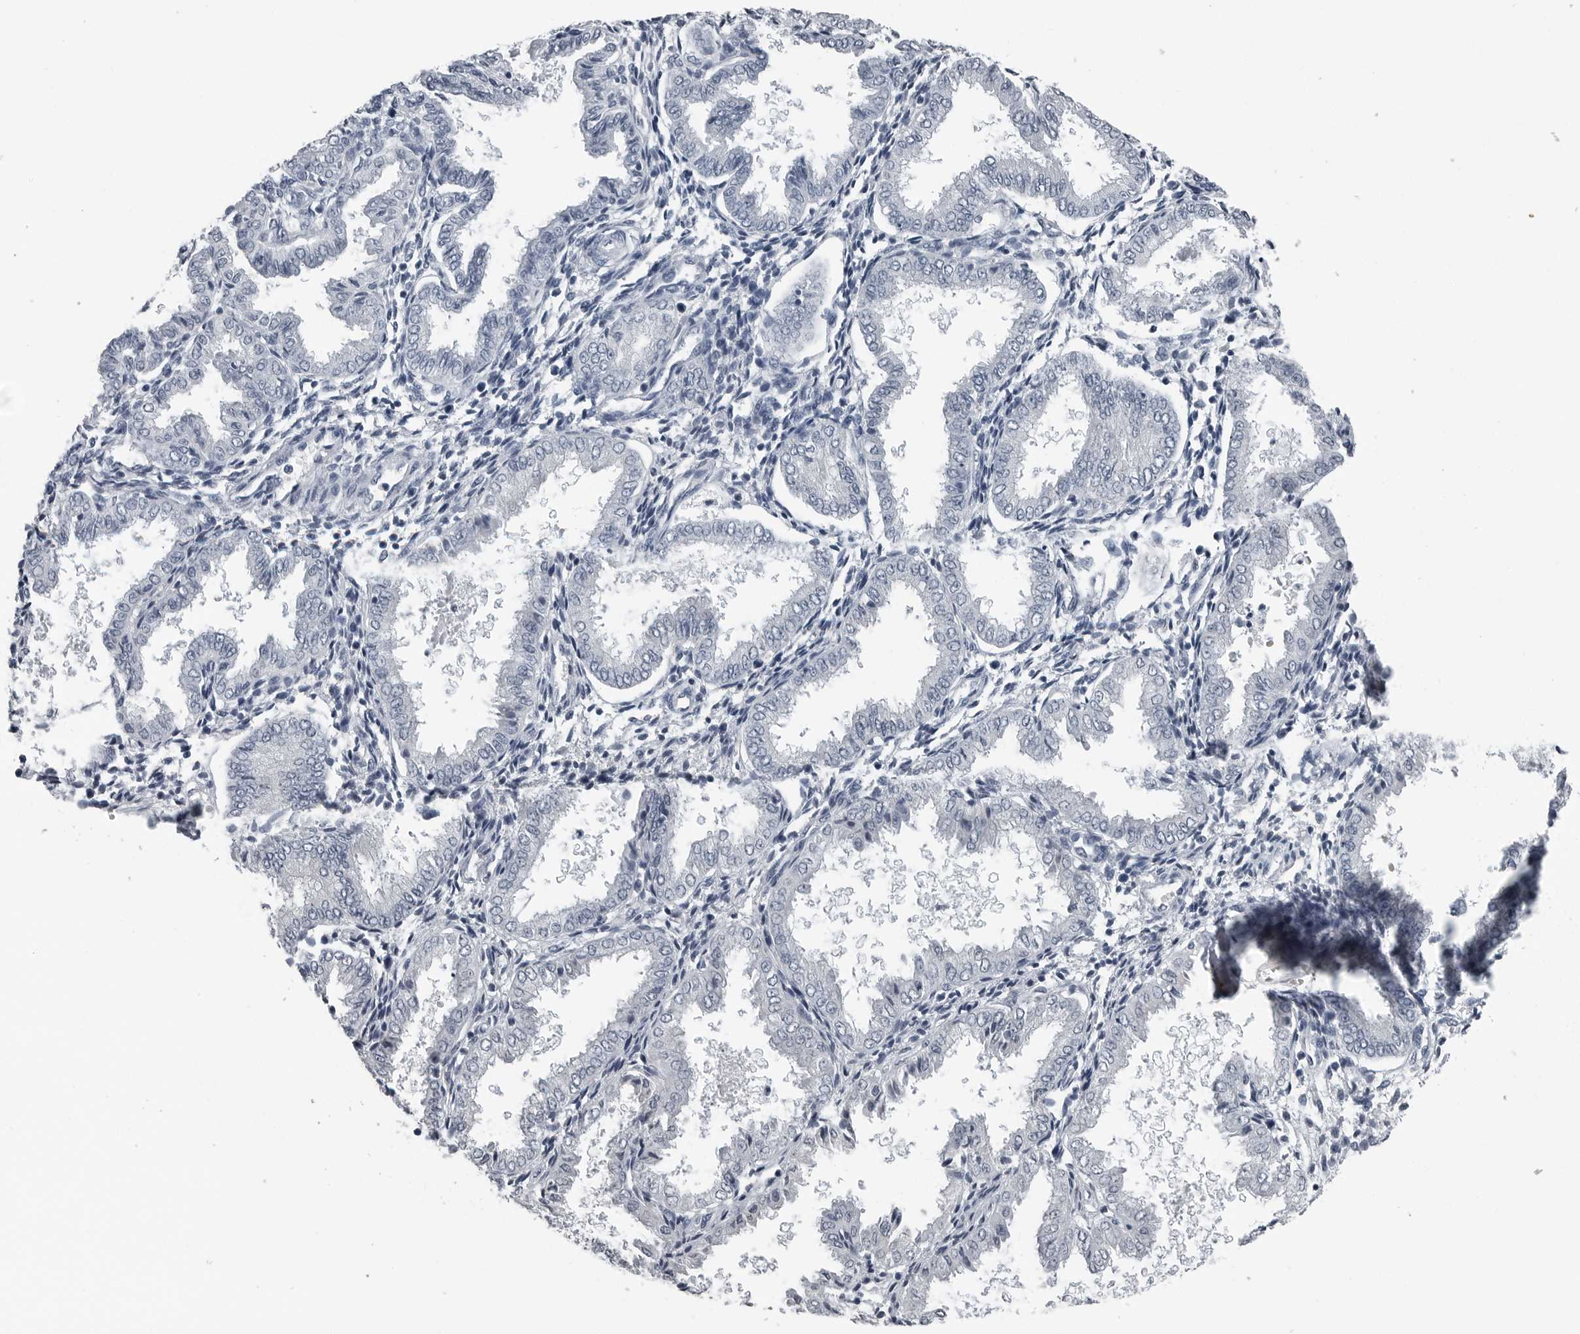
{"staining": {"intensity": "negative", "quantity": "none", "location": "none"}, "tissue": "endometrium", "cell_type": "Cells in endometrial stroma", "image_type": "normal", "snomed": [{"axis": "morphology", "description": "Normal tissue, NOS"}, {"axis": "topography", "description": "Endometrium"}], "caption": "Immunohistochemistry of unremarkable endometrium reveals no positivity in cells in endometrial stroma. The staining is performed using DAB brown chromogen with nuclei counter-stained in using hematoxylin.", "gene": "SPINK1", "patient": {"sex": "female", "age": 33}}